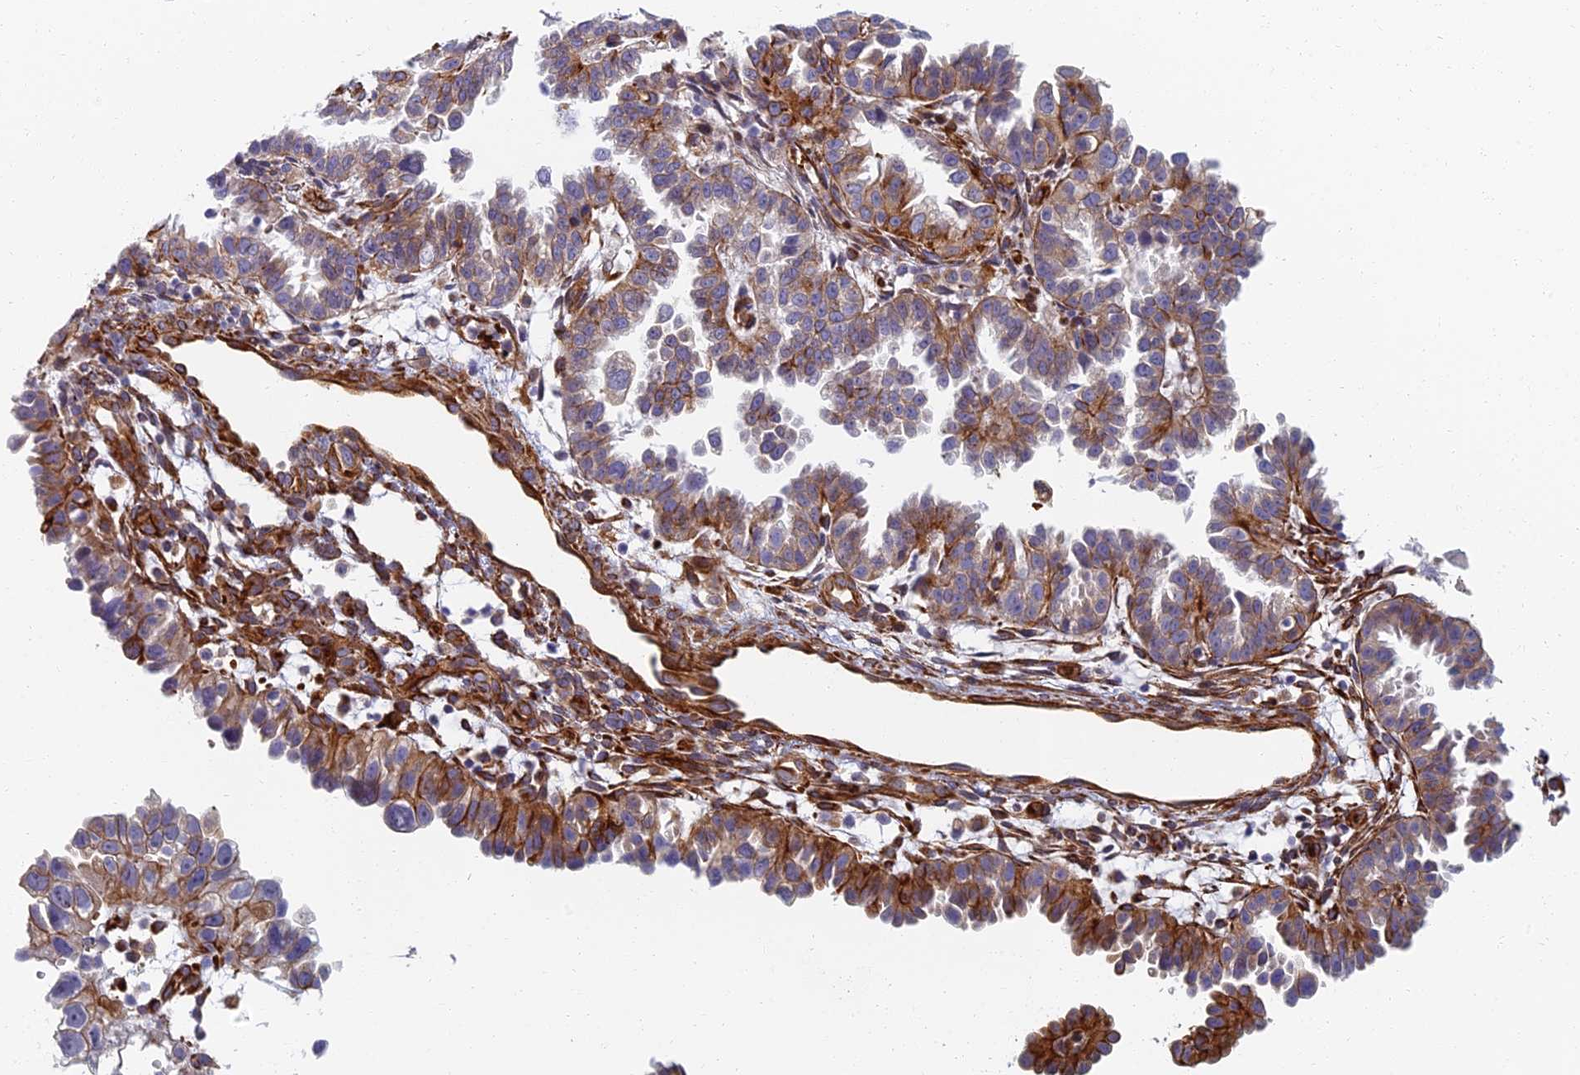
{"staining": {"intensity": "strong", "quantity": "<25%", "location": "cytoplasmic/membranous"}, "tissue": "endometrial cancer", "cell_type": "Tumor cells", "image_type": "cancer", "snomed": [{"axis": "morphology", "description": "Adenocarcinoma, NOS"}, {"axis": "topography", "description": "Endometrium"}], "caption": "DAB (3,3'-diaminobenzidine) immunohistochemical staining of human endometrial adenocarcinoma shows strong cytoplasmic/membranous protein staining in about <25% of tumor cells.", "gene": "ABCB10", "patient": {"sex": "female", "age": 85}}